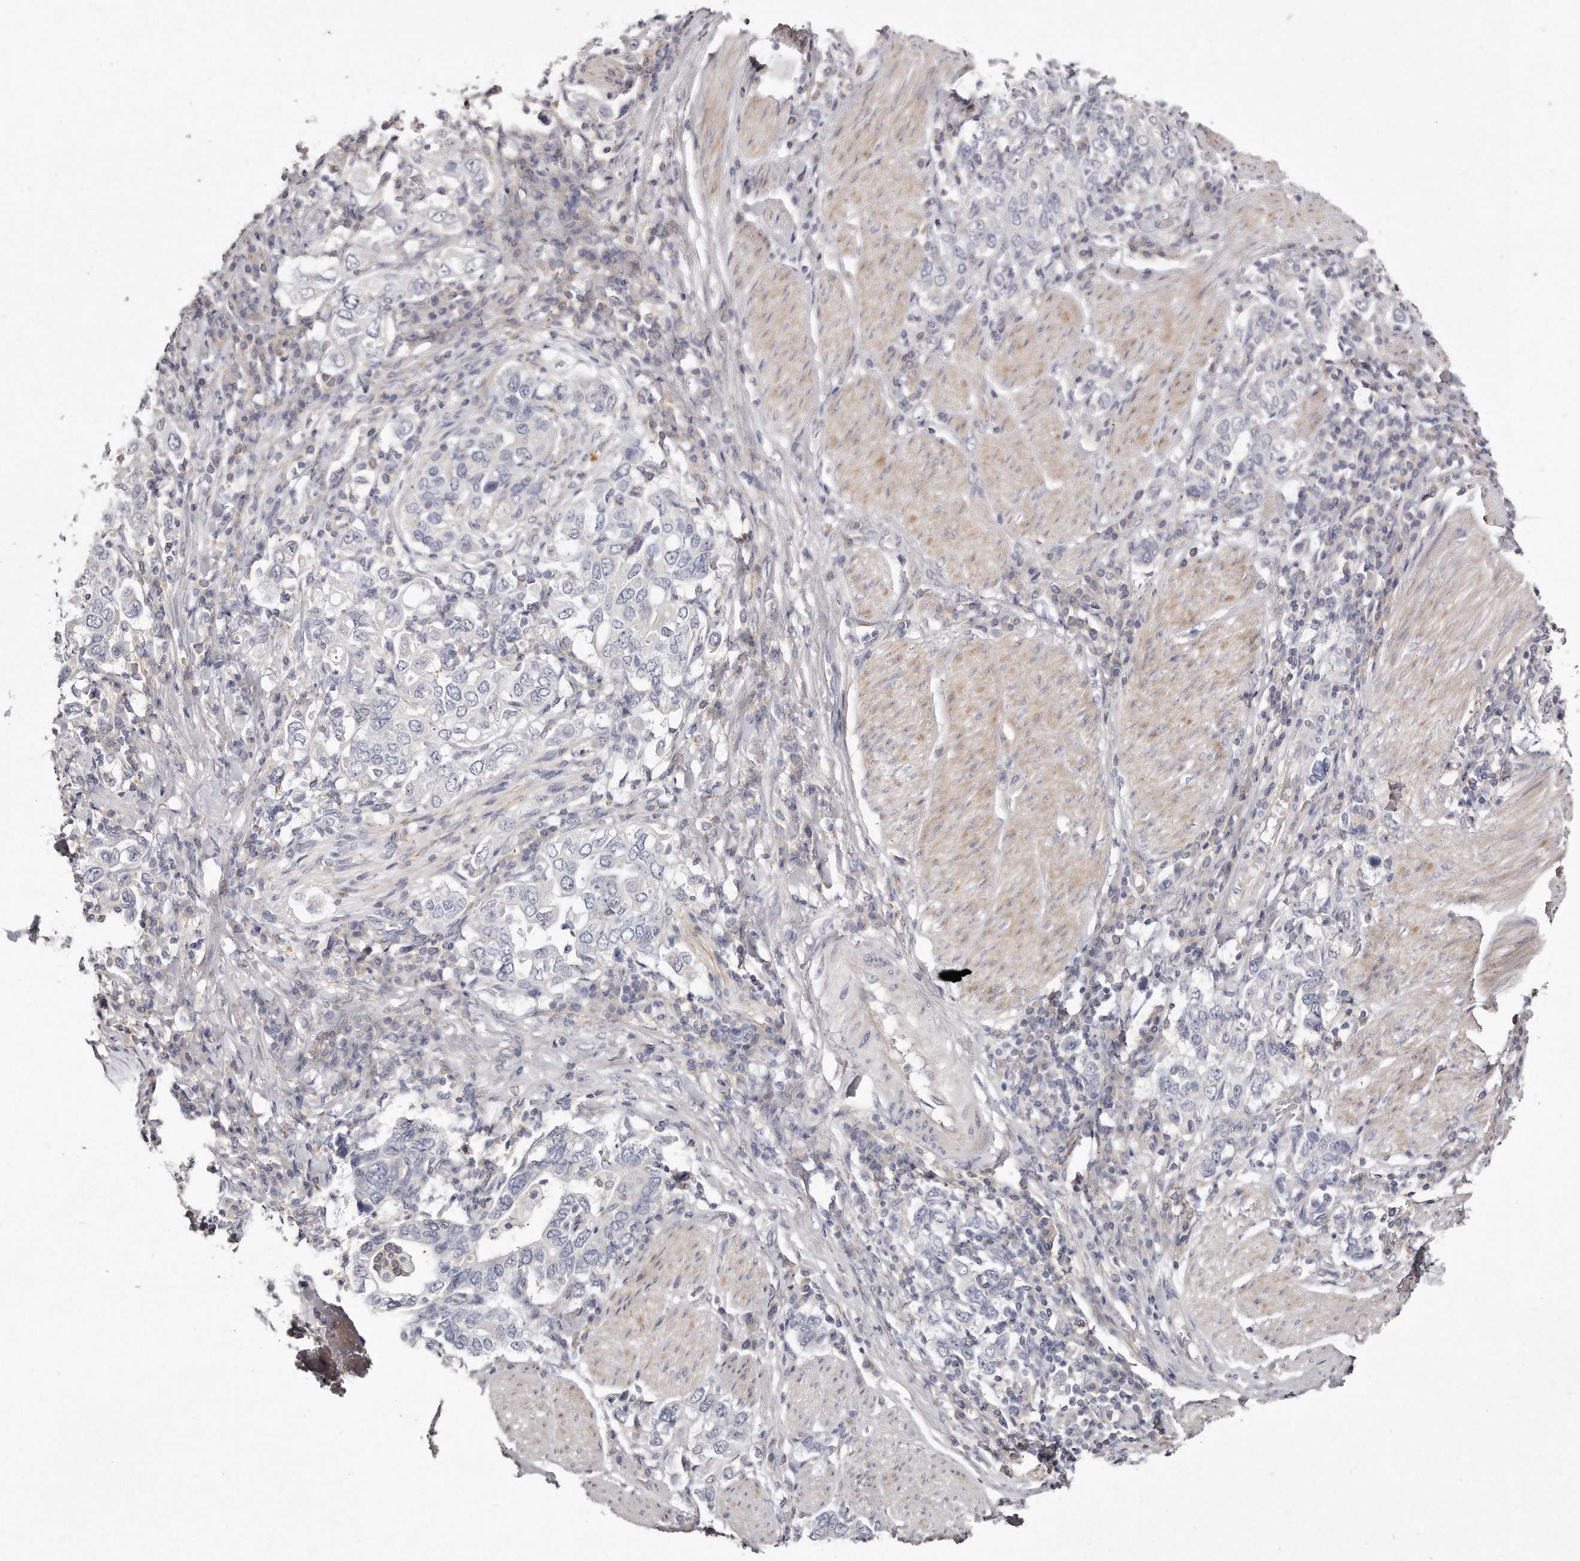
{"staining": {"intensity": "negative", "quantity": "none", "location": "none"}, "tissue": "stomach cancer", "cell_type": "Tumor cells", "image_type": "cancer", "snomed": [{"axis": "morphology", "description": "Adenocarcinoma, NOS"}, {"axis": "topography", "description": "Stomach, upper"}], "caption": "Stomach adenocarcinoma was stained to show a protein in brown. There is no significant expression in tumor cells. (DAB (3,3'-diaminobenzidine) immunohistochemistry with hematoxylin counter stain).", "gene": "TTLL4", "patient": {"sex": "male", "age": 62}}